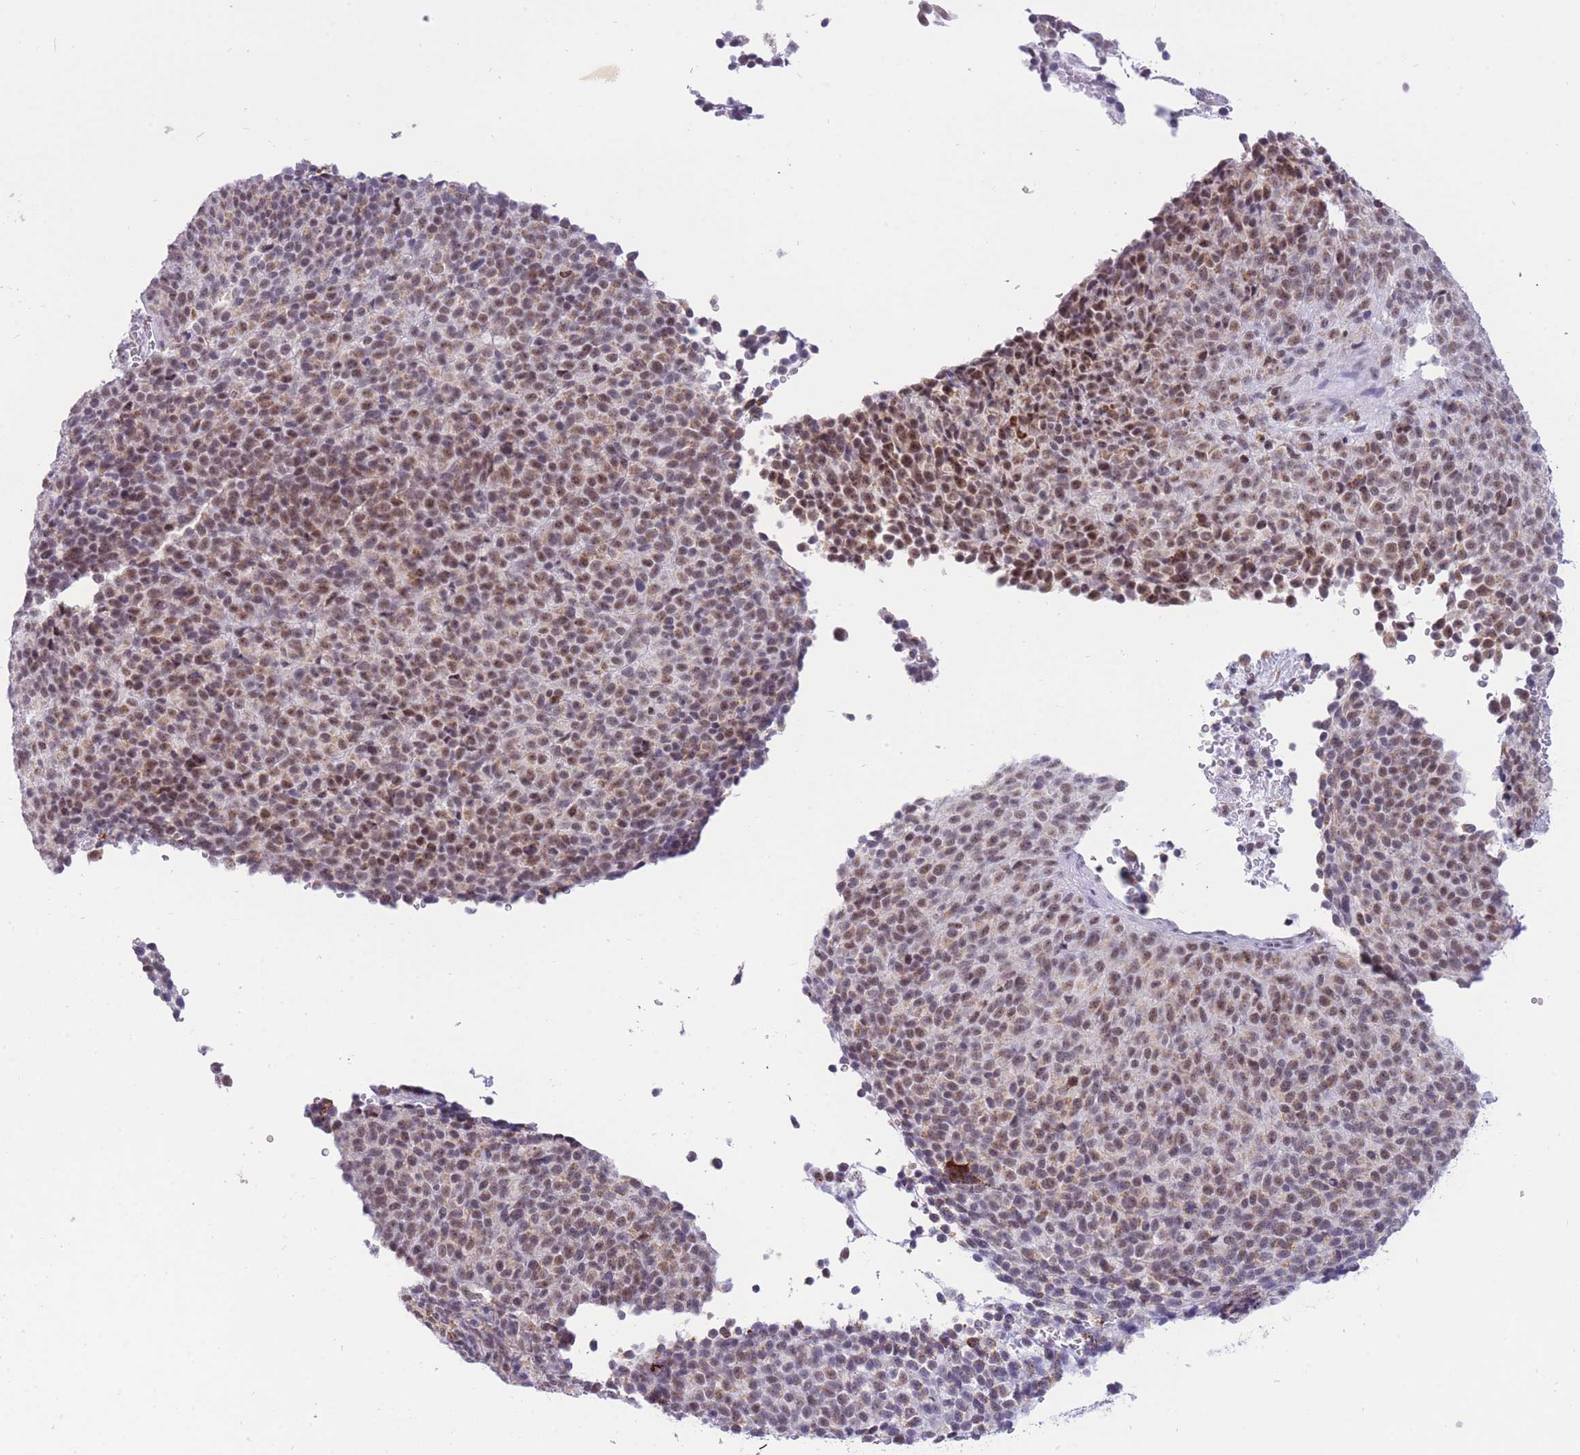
{"staining": {"intensity": "weak", "quantity": "25%-75%", "location": "cytoplasmic/membranous,nuclear"}, "tissue": "melanoma", "cell_type": "Tumor cells", "image_type": "cancer", "snomed": [{"axis": "morphology", "description": "Malignant melanoma, Metastatic site"}, {"axis": "topography", "description": "Brain"}], "caption": "DAB immunohistochemical staining of malignant melanoma (metastatic site) displays weak cytoplasmic/membranous and nuclear protein expression in about 25%-75% of tumor cells.", "gene": "CYP2B6", "patient": {"sex": "female", "age": 56}}